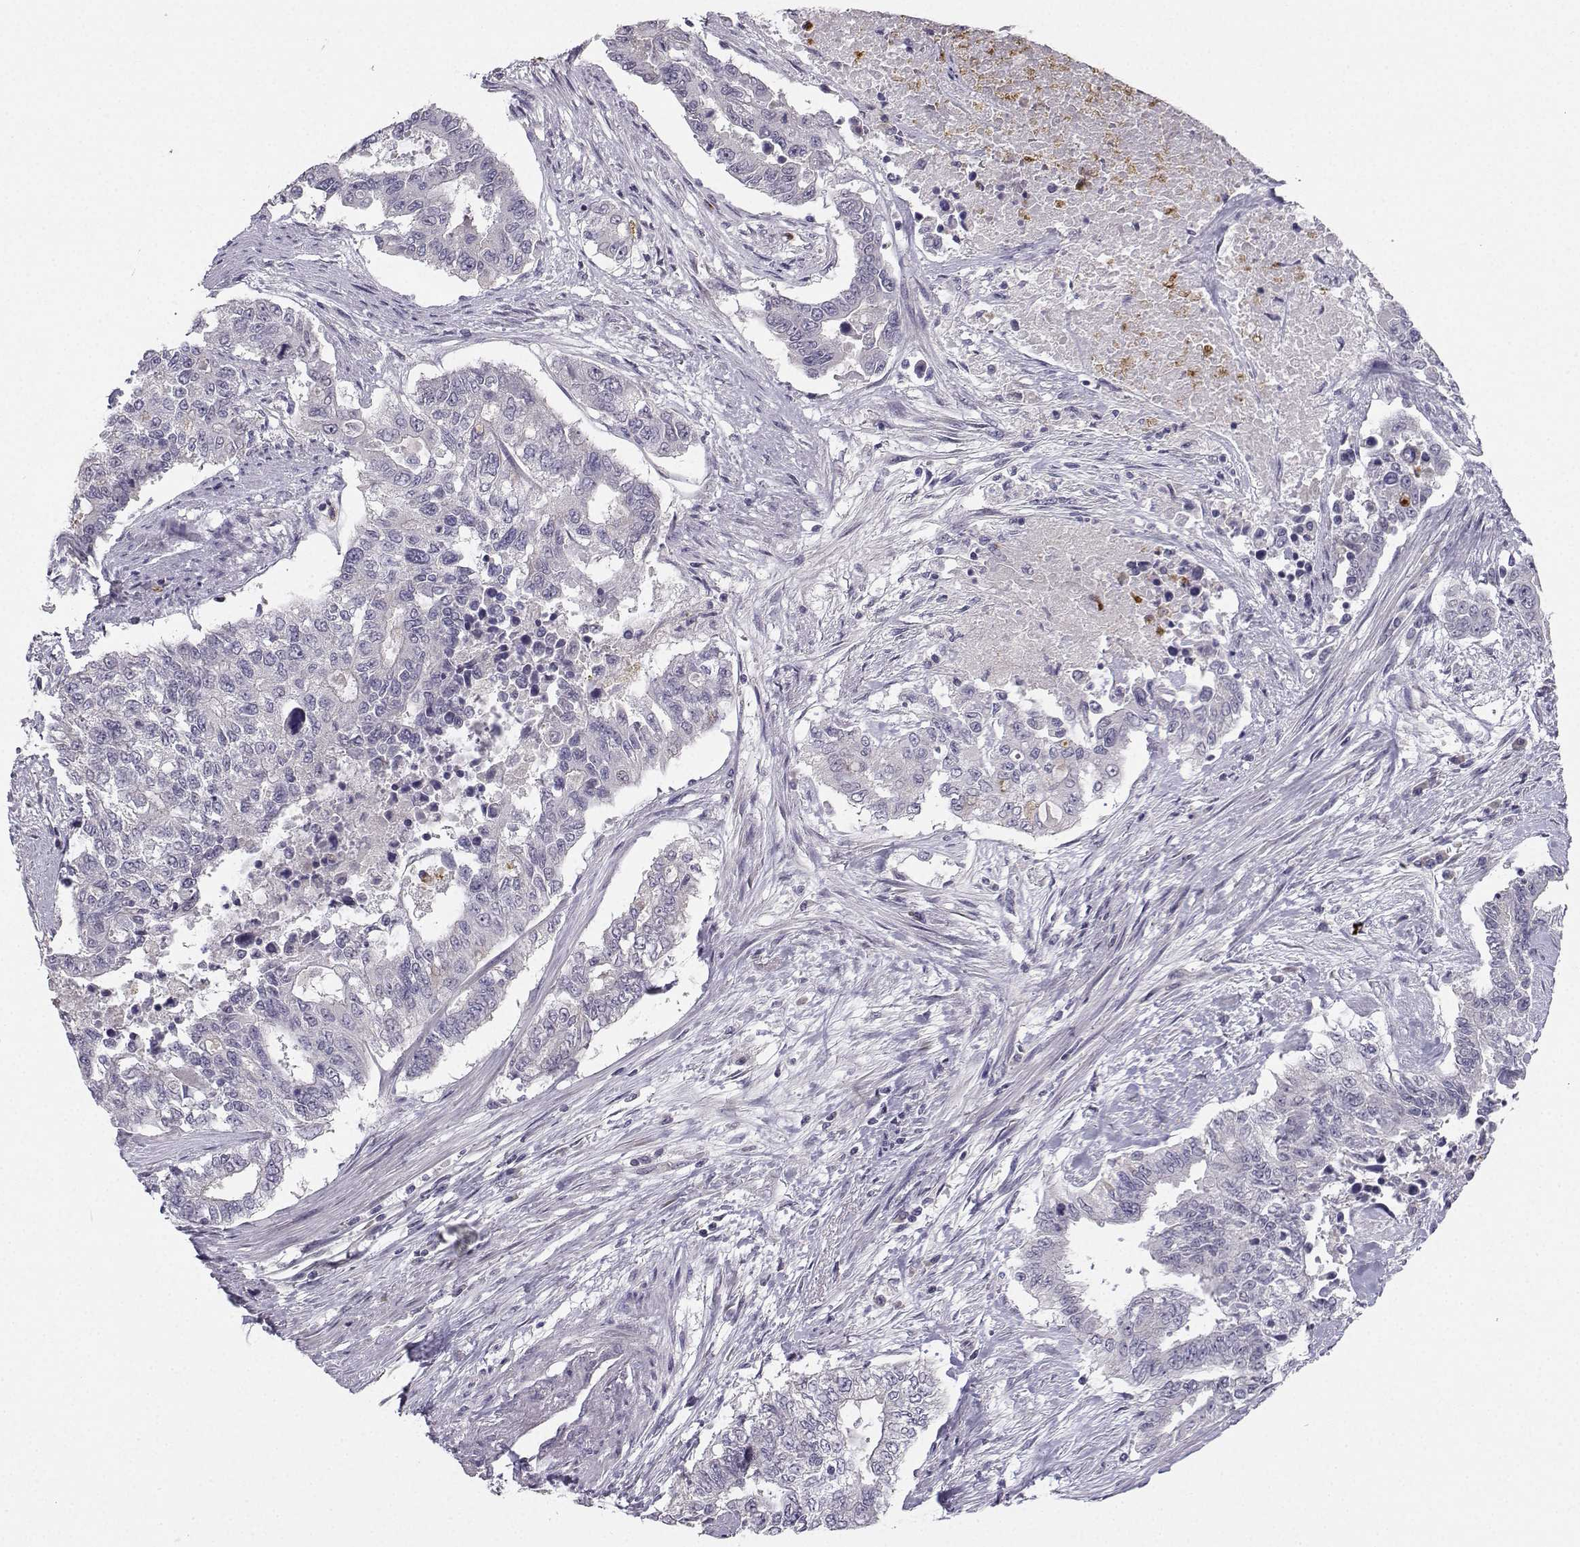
{"staining": {"intensity": "negative", "quantity": "none", "location": "none"}, "tissue": "endometrial cancer", "cell_type": "Tumor cells", "image_type": "cancer", "snomed": [{"axis": "morphology", "description": "Adenocarcinoma, NOS"}, {"axis": "topography", "description": "Uterus"}], "caption": "Micrograph shows no protein staining in tumor cells of endometrial cancer (adenocarcinoma) tissue.", "gene": "CALY", "patient": {"sex": "female", "age": 59}}